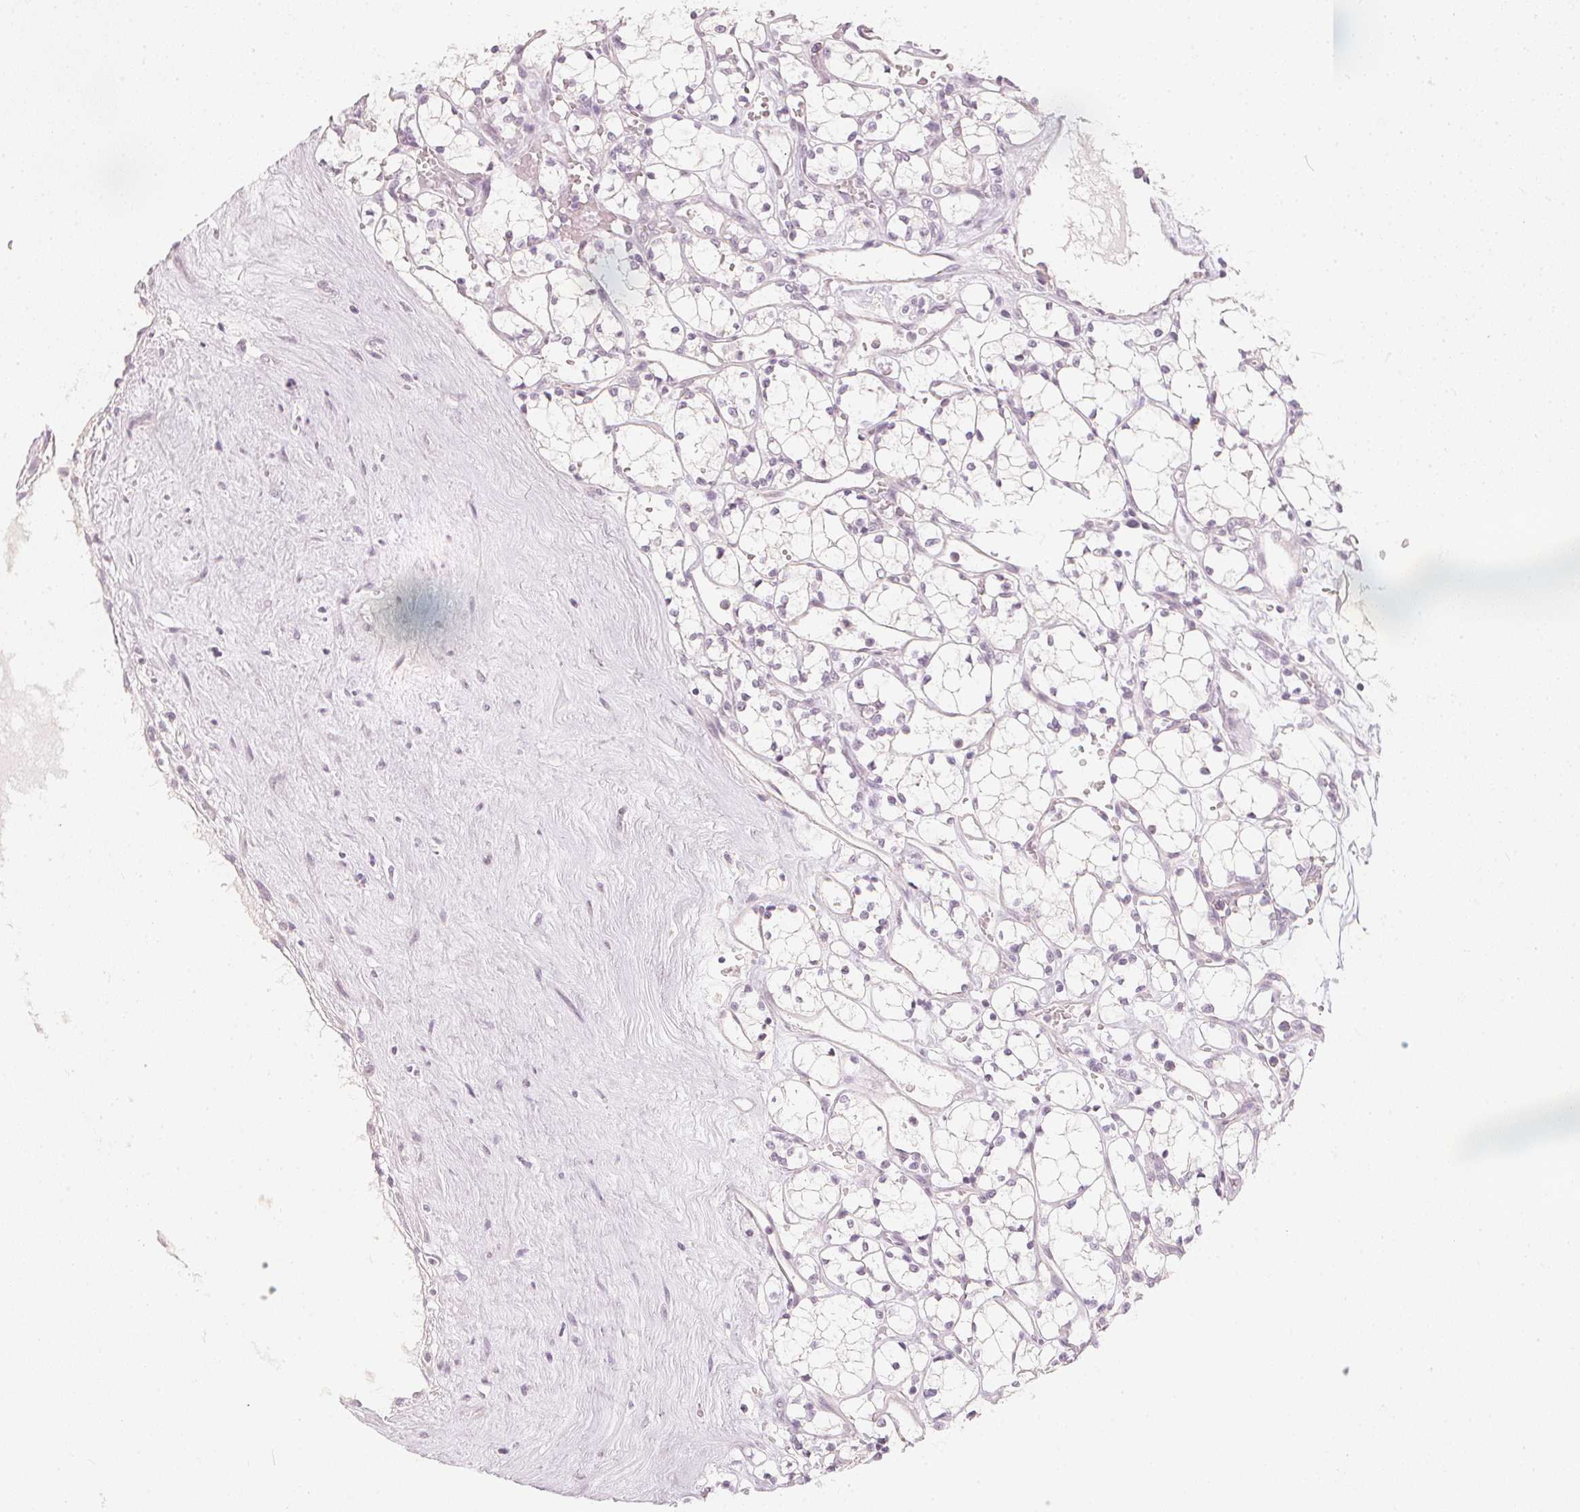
{"staining": {"intensity": "negative", "quantity": "none", "location": "none"}, "tissue": "renal cancer", "cell_type": "Tumor cells", "image_type": "cancer", "snomed": [{"axis": "morphology", "description": "Adenocarcinoma, NOS"}, {"axis": "topography", "description": "Kidney"}], "caption": "Tumor cells show no significant staining in adenocarcinoma (renal).", "gene": "CALB1", "patient": {"sex": "female", "age": 69}}